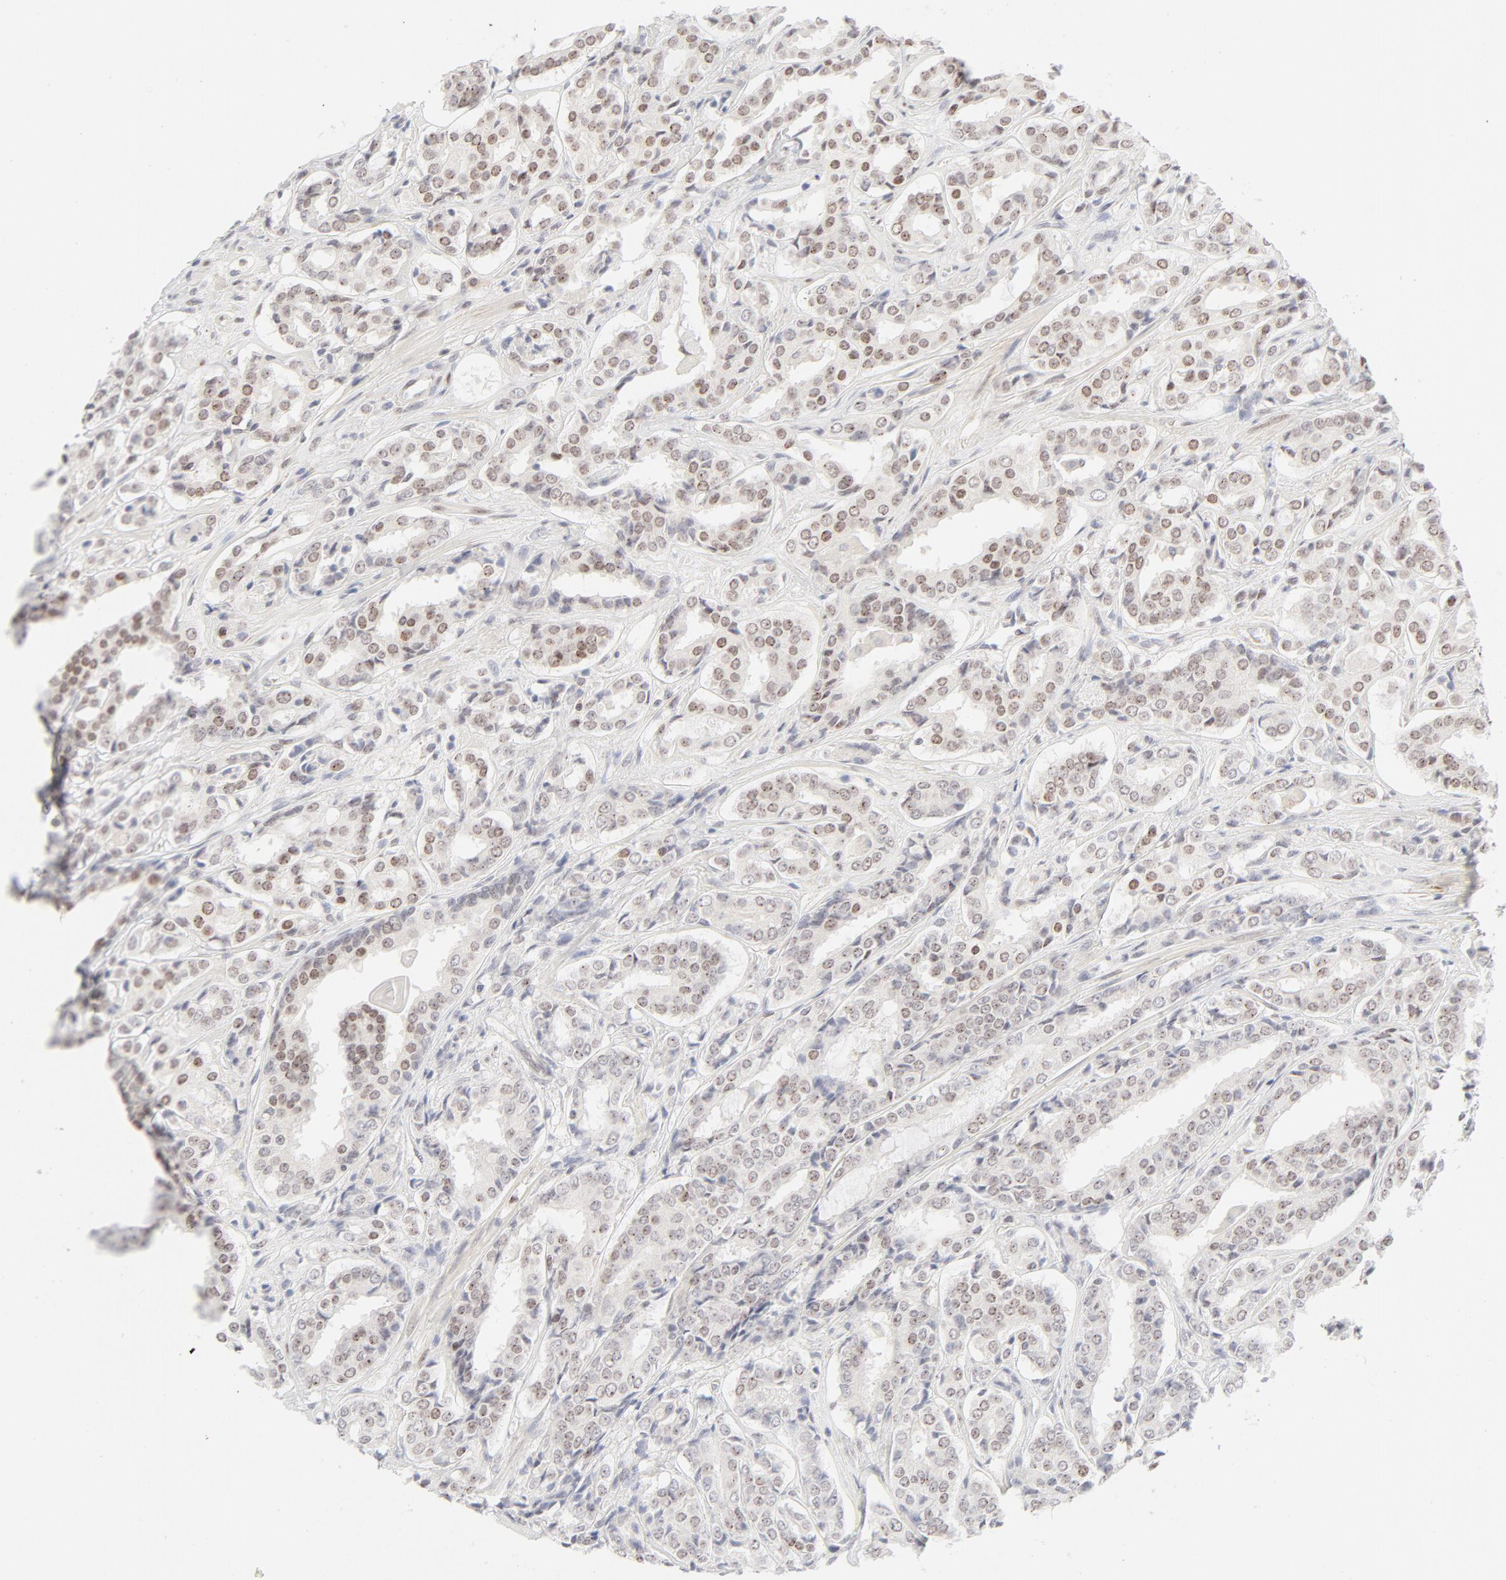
{"staining": {"intensity": "moderate", "quantity": "25%-75%", "location": "nuclear"}, "tissue": "prostate cancer", "cell_type": "Tumor cells", "image_type": "cancer", "snomed": [{"axis": "morphology", "description": "Adenocarcinoma, Medium grade"}, {"axis": "topography", "description": "Prostate"}], "caption": "A brown stain shows moderate nuclear staining of a protein in adenocarcinoma (medium-grade) (prostate) tumor cells.", "gene": "PRKCB", "patient": {"sex": "male", "age": 60}}